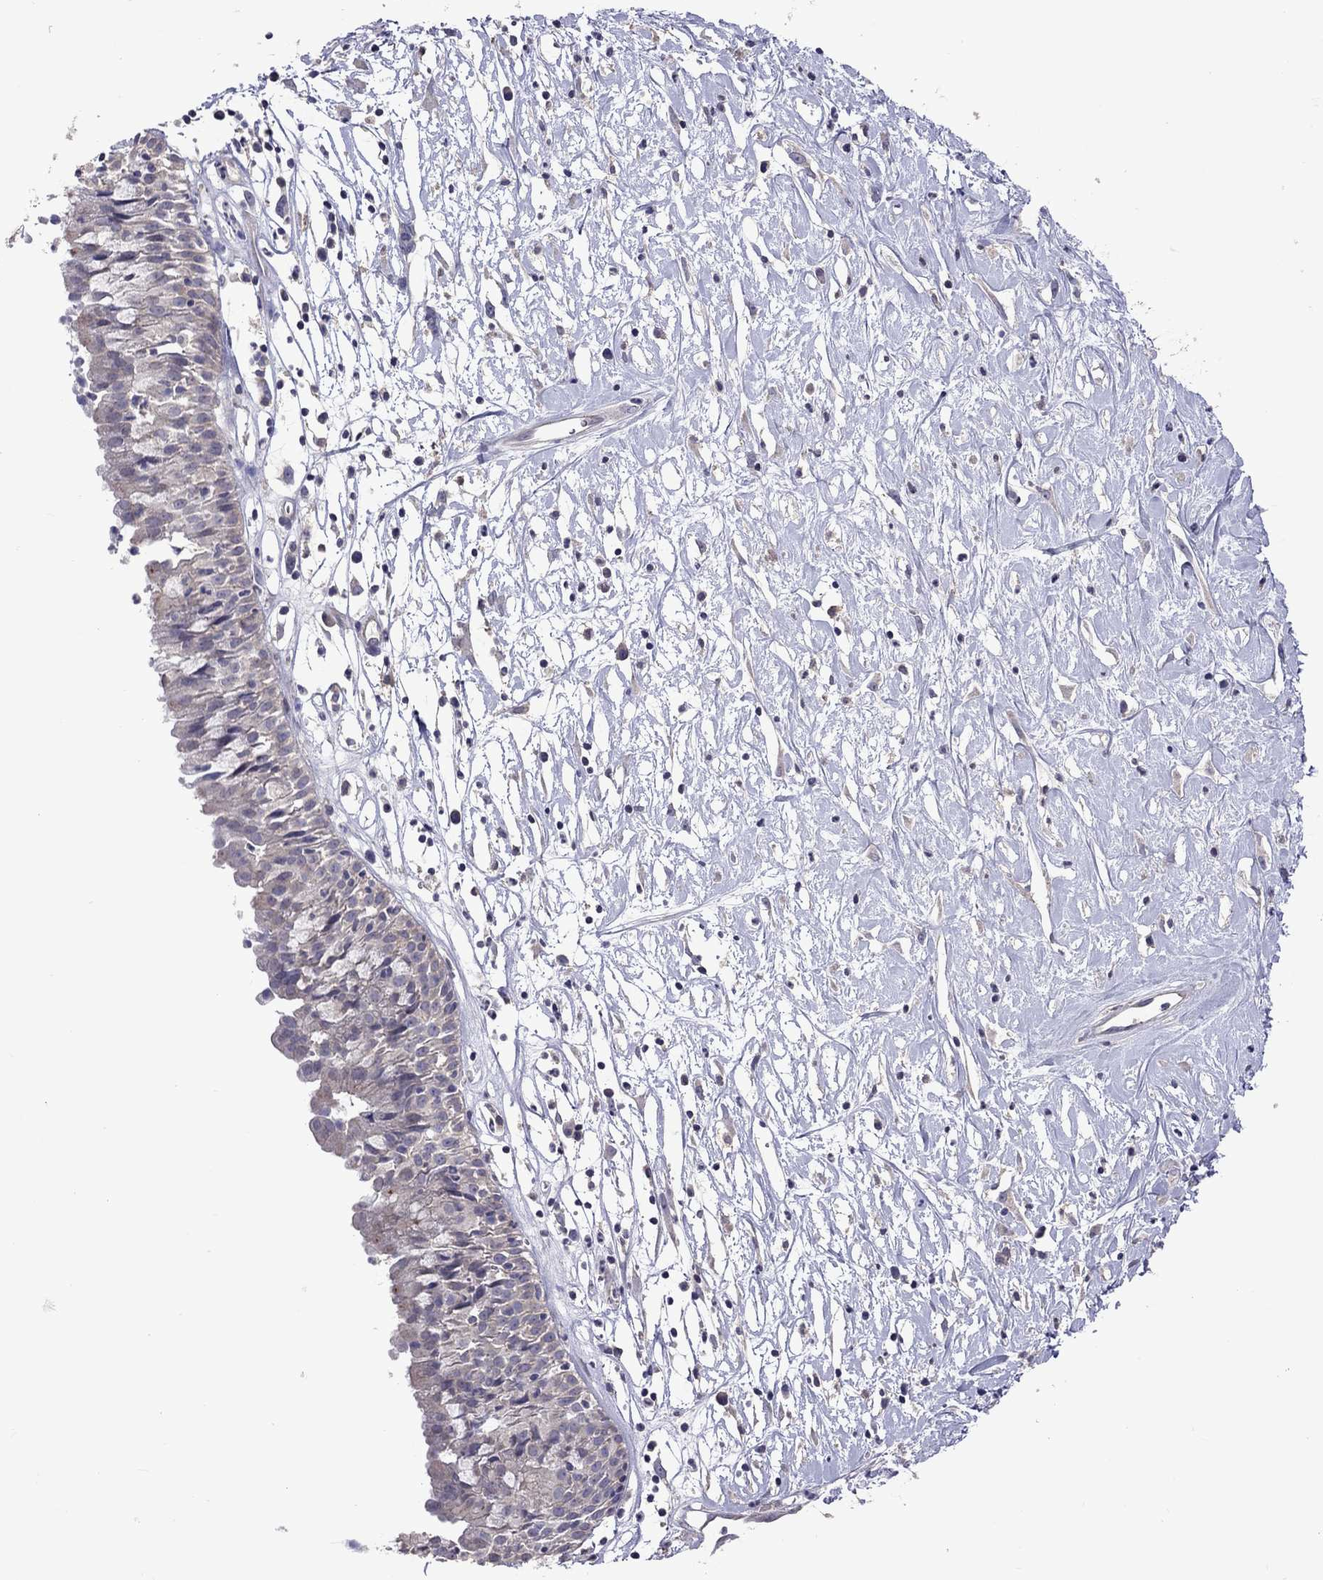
{"staining": {"intensity": "weak", "quantity": "<25%", "location": "cytoplasmic/membranous"}, "tissue": "nasopharynx", "cell_type": "Respiratory epithelial cells", "image_type": "normal", "snomed": [{"axis": "morphology", "description": "Normal tissue, NOS"}, {"axis": "topography", "description": "Nasopharynx"}], "caption": "Protein analysis of normal nasopharynx demonstrates no significant positivity in respiratory epithelial cells.", "gene": "RTP5", "patient": {"sex": "male", "age": 9}}